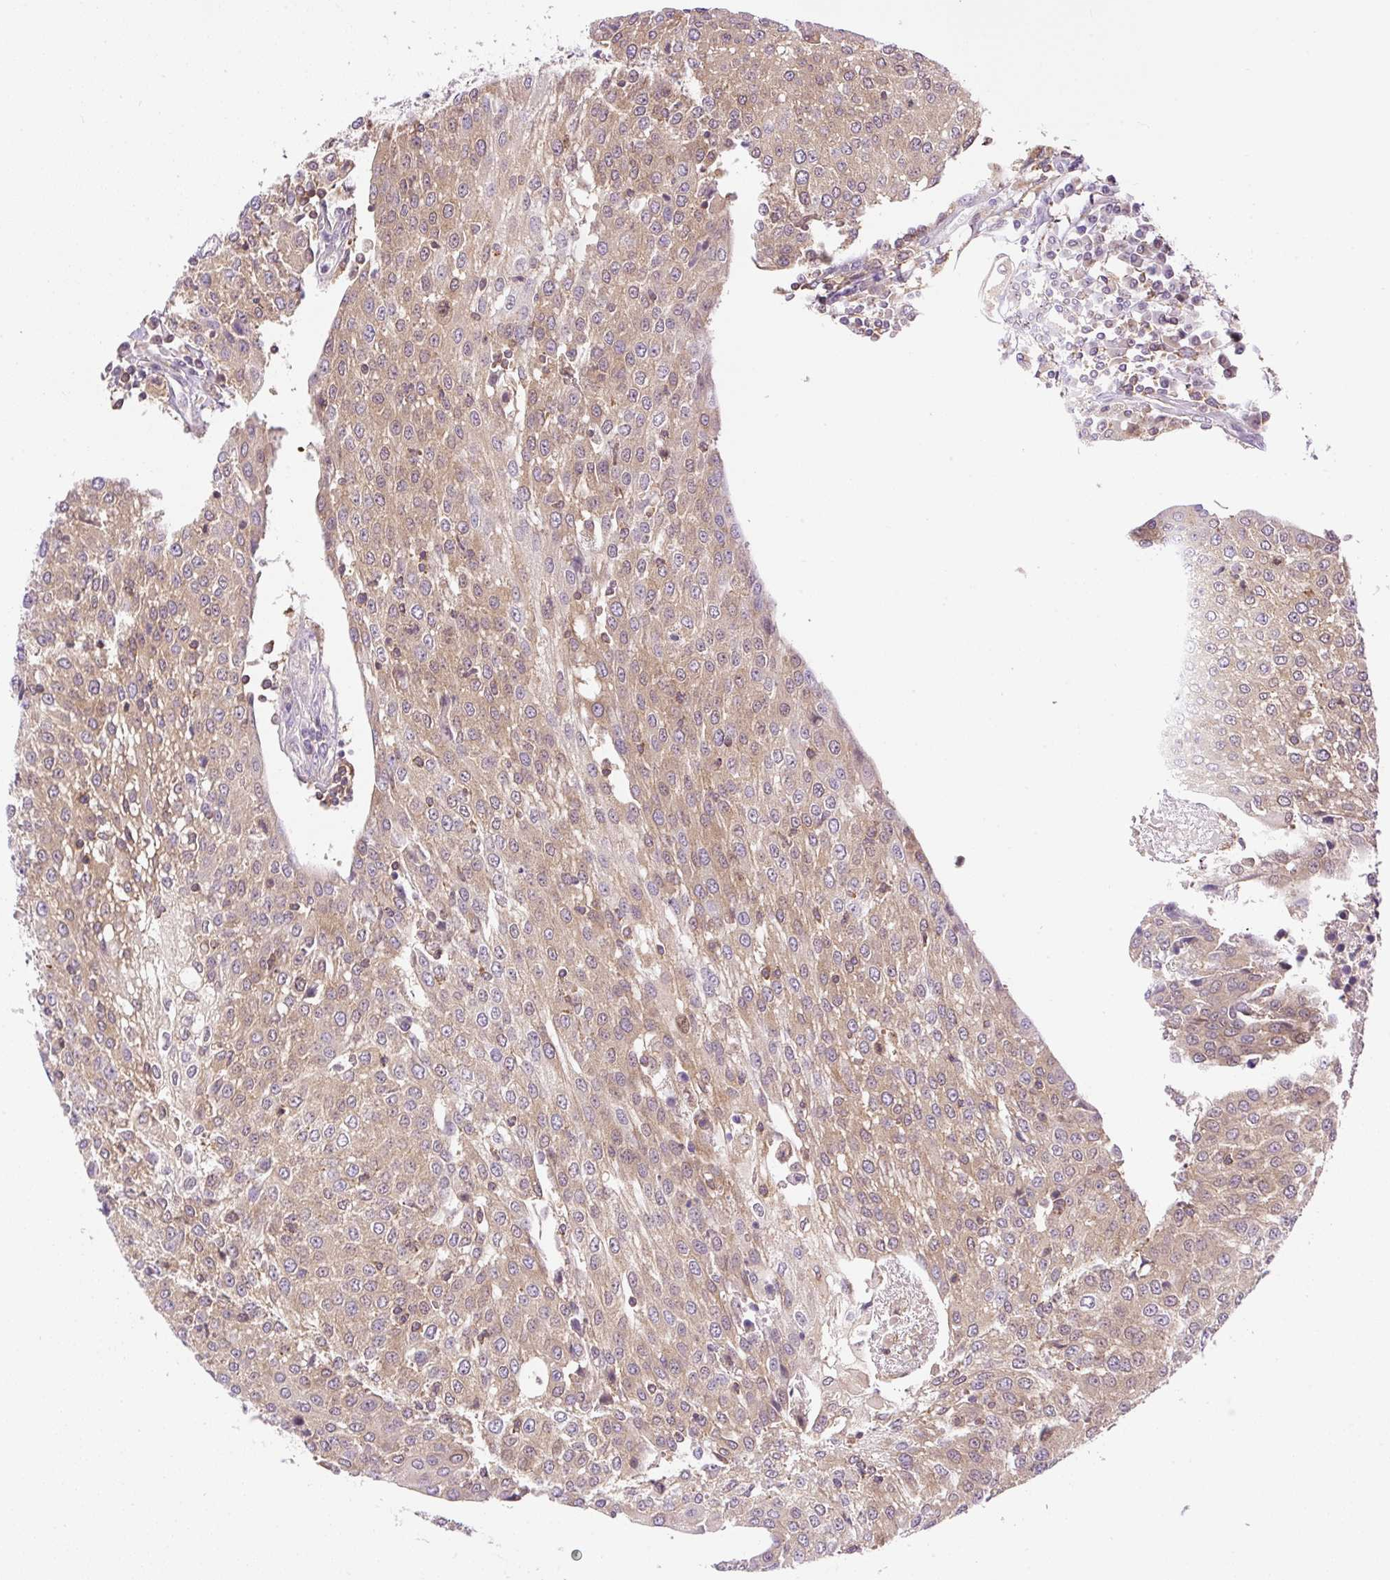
{"staining": {"intensity": "moderate", "quantity": ">75%", "location": "cytoplasmic/membranous,nuclear"}, "tissue": "urothelial cancer", "cell_type": "Tumor cells", "image_type": "cancer", "snomed": [{"axis": "morphology", "description": "Urothelial carcinoma, High grade"}, {"axis": "topography", "description": "Urinary bladder"}], "caption": "The immunohistochemical stain labels moderate cytoplasmic/membranous and nuclear staining in tumor cells of high-grade urothelial carcinoma tissue.", "gene": "CARD11", "patient": {"sex": "female", "age": 85}}